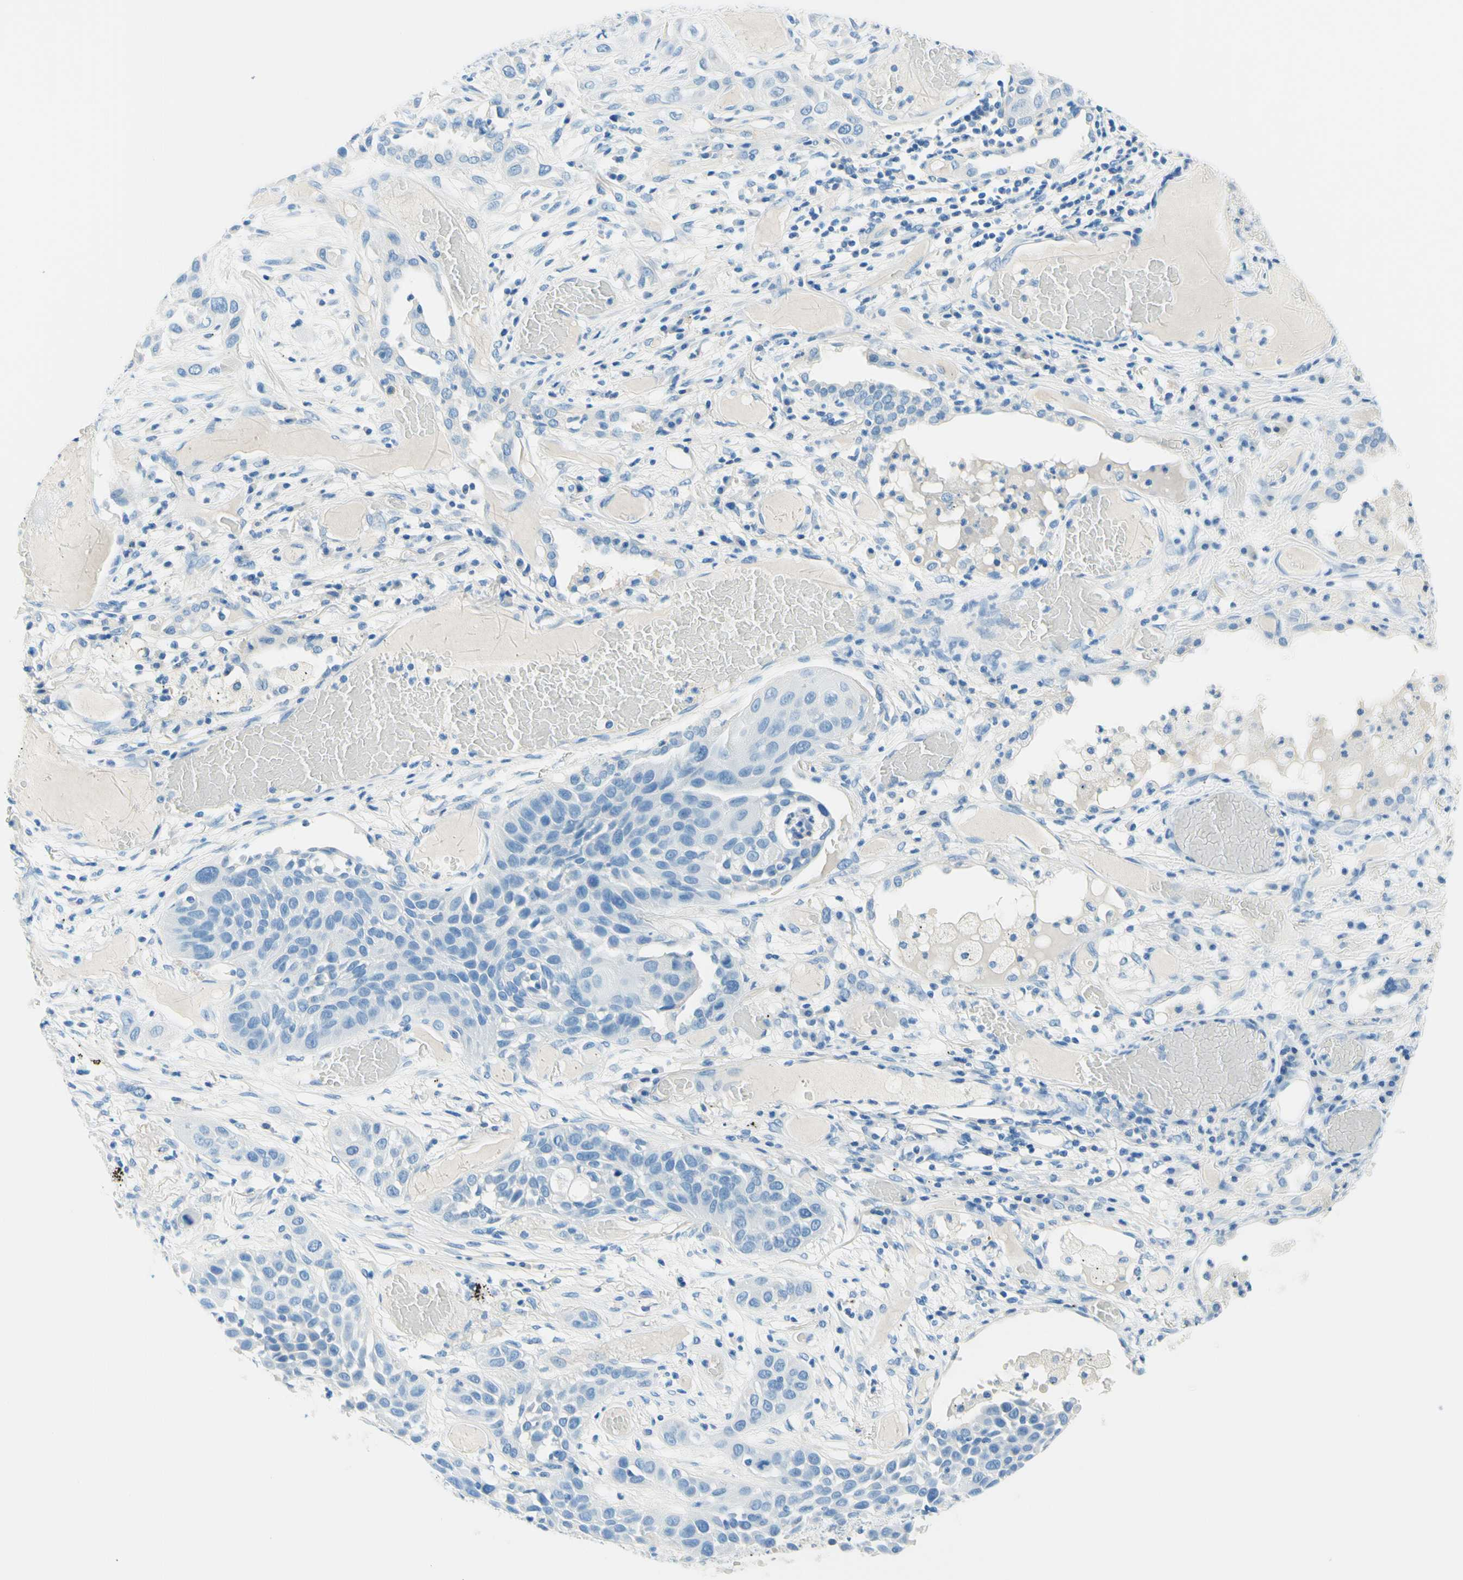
{"staining": {"intensity": "negative", "quantity": "none", "location": "none"}, "tissue": "lung cancer", "cell_type": "Tumor cells", "image_type": "cancer", "snomed": [{"axis": "morphology", "description": "Squamous cell carcinoma, NOS"}, {"axis": "topography", "description": "Lung"}], "caption": "DAB immunohistochemical staining of human squamous cell carcinoma (lung) shows no significant staining in tumor cells.", "gene": "MFAP5", "patient": {"sex": "male", "age": 71}}